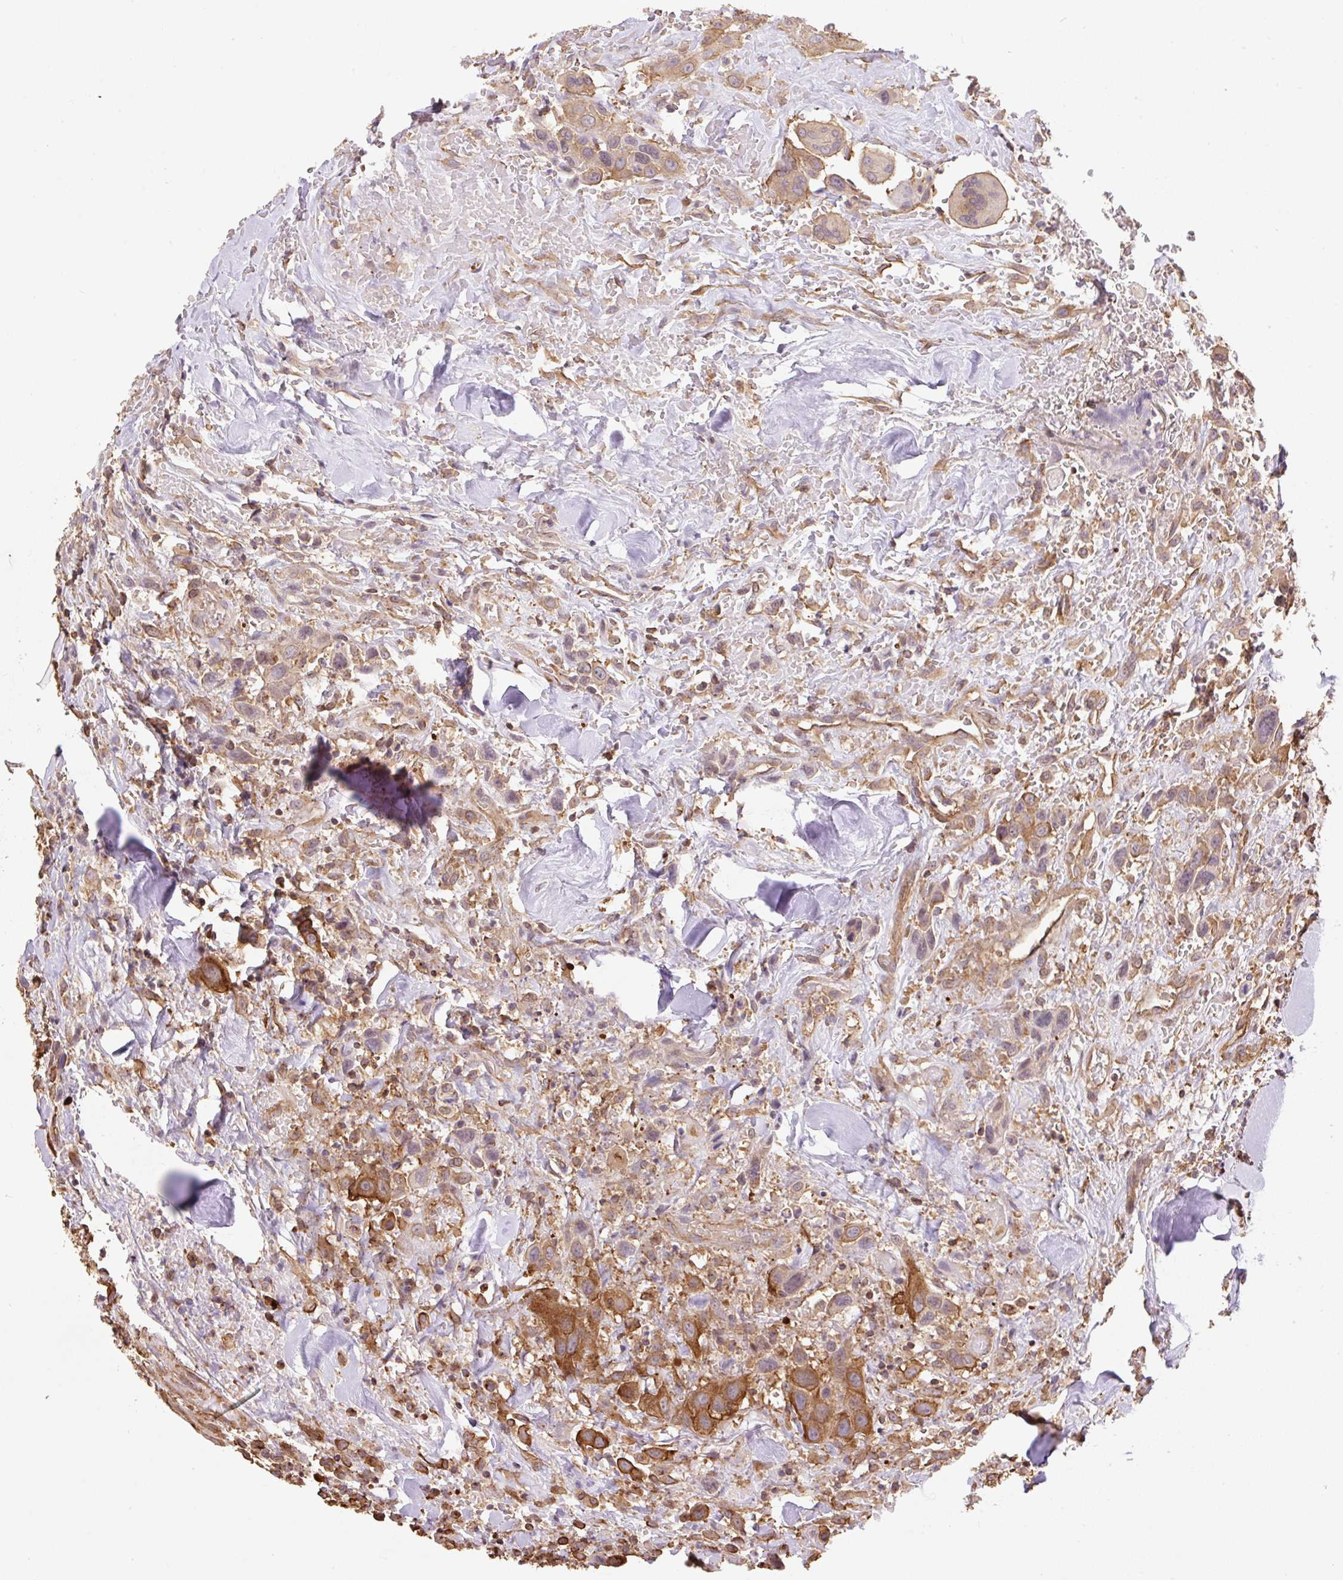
{"staining": {"intensity": "moderate", "quantity": ">75%", "location": "cytoplasmic/membranous"}, "tissue": "head and neck cancer", "cell_type": "Tumor cells", "image_type": "cancer", "snomed": [{"axis": "morphology", "description": "Squamous cell carcinoma, NOS"}, {"axis": "topography", "description": "Head-Neck"}], "caption": "Protein expression analysis of squamous cell carcinoma (head and neck) displays moderate cytoplasmic/membranous positivity in about >75% of tumor cells. The staining was performed using DAB (3,3'-diaminobenzidine) to visualize the protein expression in brown, while the nuclei were stained in blue with hematoxylin (Magnification: 20x).", "gene": "COX8A", "patient": {"sex": "male", "age": 81}}